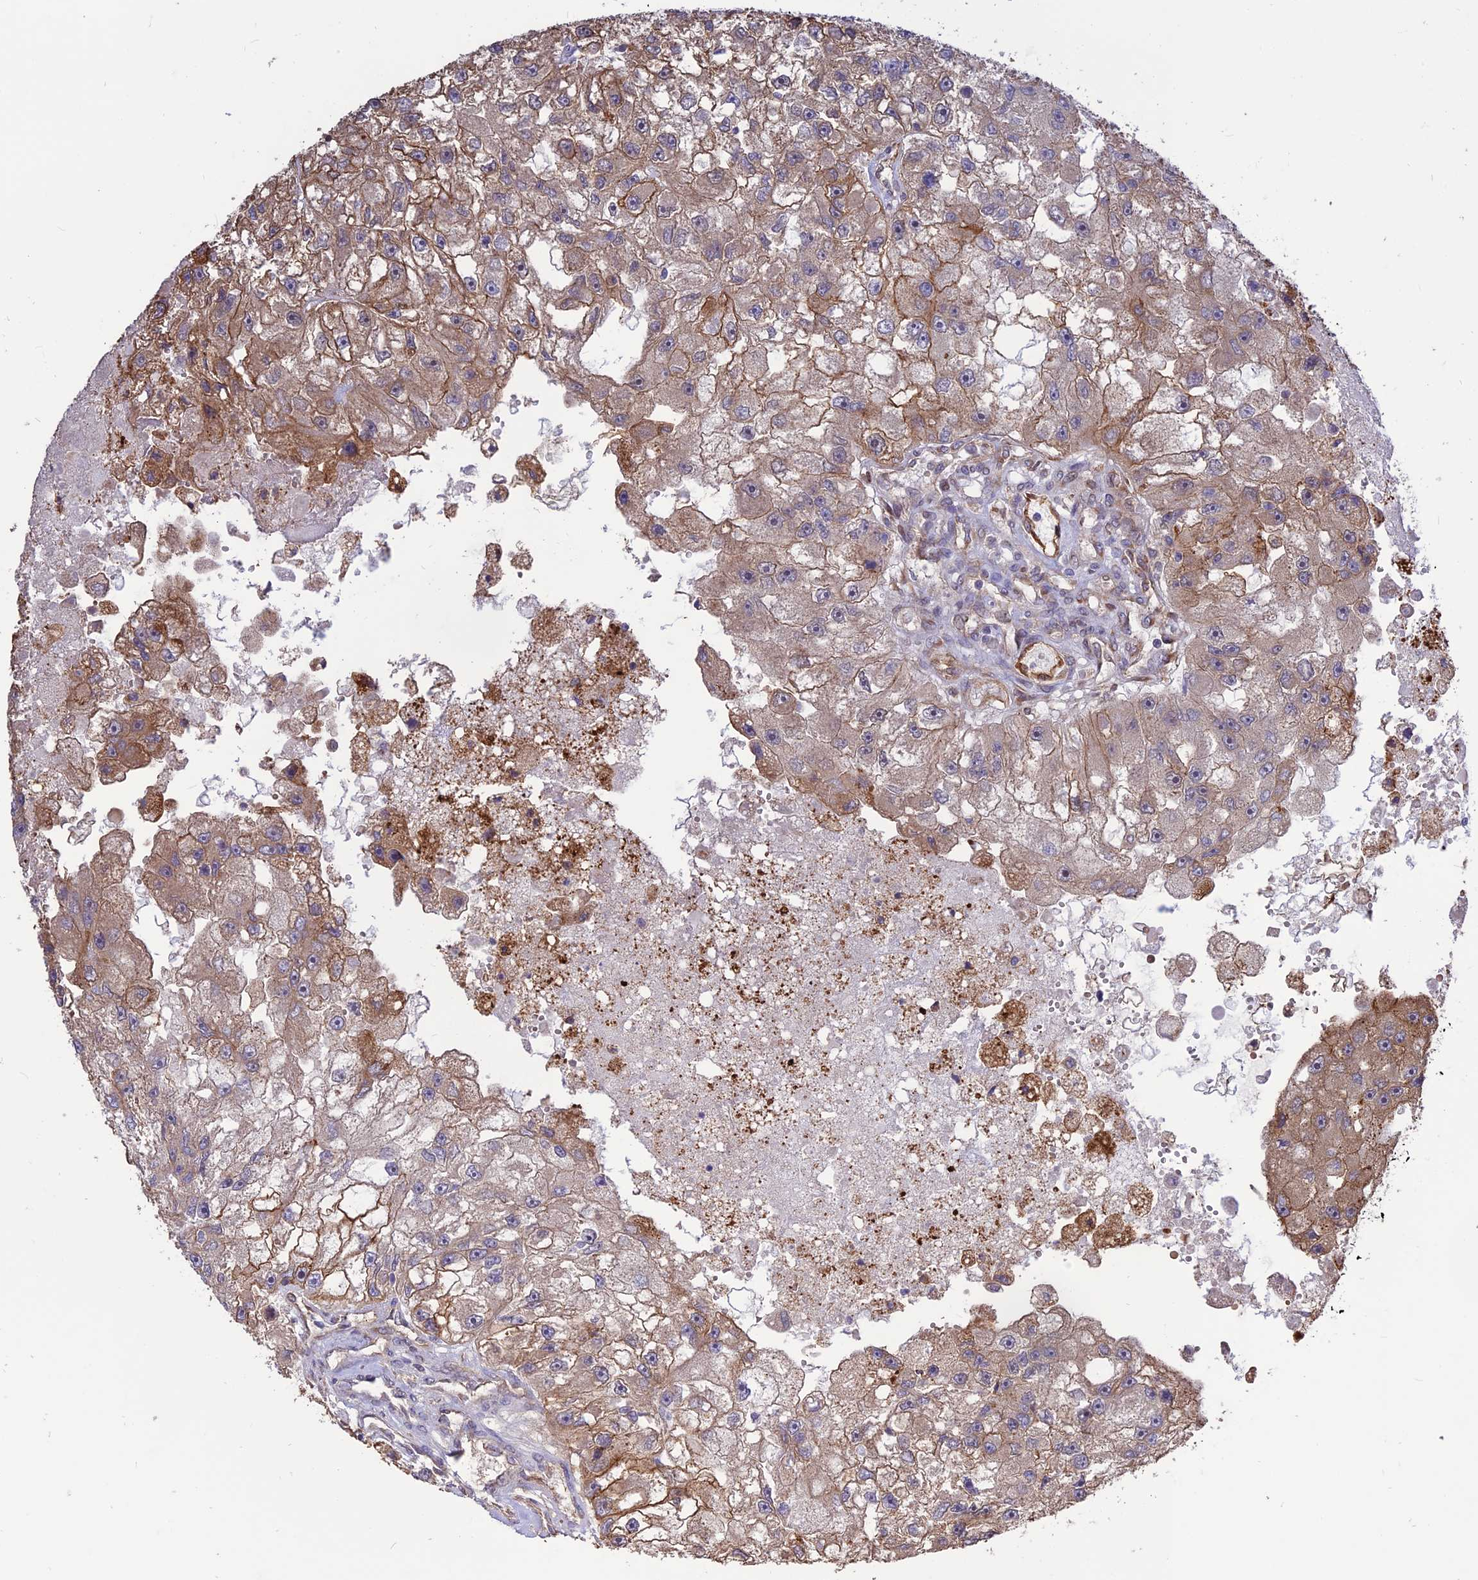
{"staining": {"intensity": "strong", "quantity": "25%-75%", "location": "cytoplasmic/membranous"}, "tissue": "renal cancer", "cell_type": "Tumor cells", "image_type": "cancer", "snomed": [{"axis": "morphology", "description": "Adenocarcinoma, NOS"}, {"axis": "topography", "description": "Kidney"}], "caption": "Immunohistochemical staining of human renal adenocarcinoma reveals strong cytoplasmic/membranous protein expression in approximately 25%-75% of tumor cells. Immunohistochemistry (ihc) stains the protein in brown and the nuclei are stained blue.", "gene": "CRTAP", "patient": {"sex": "male", "age": 63}}